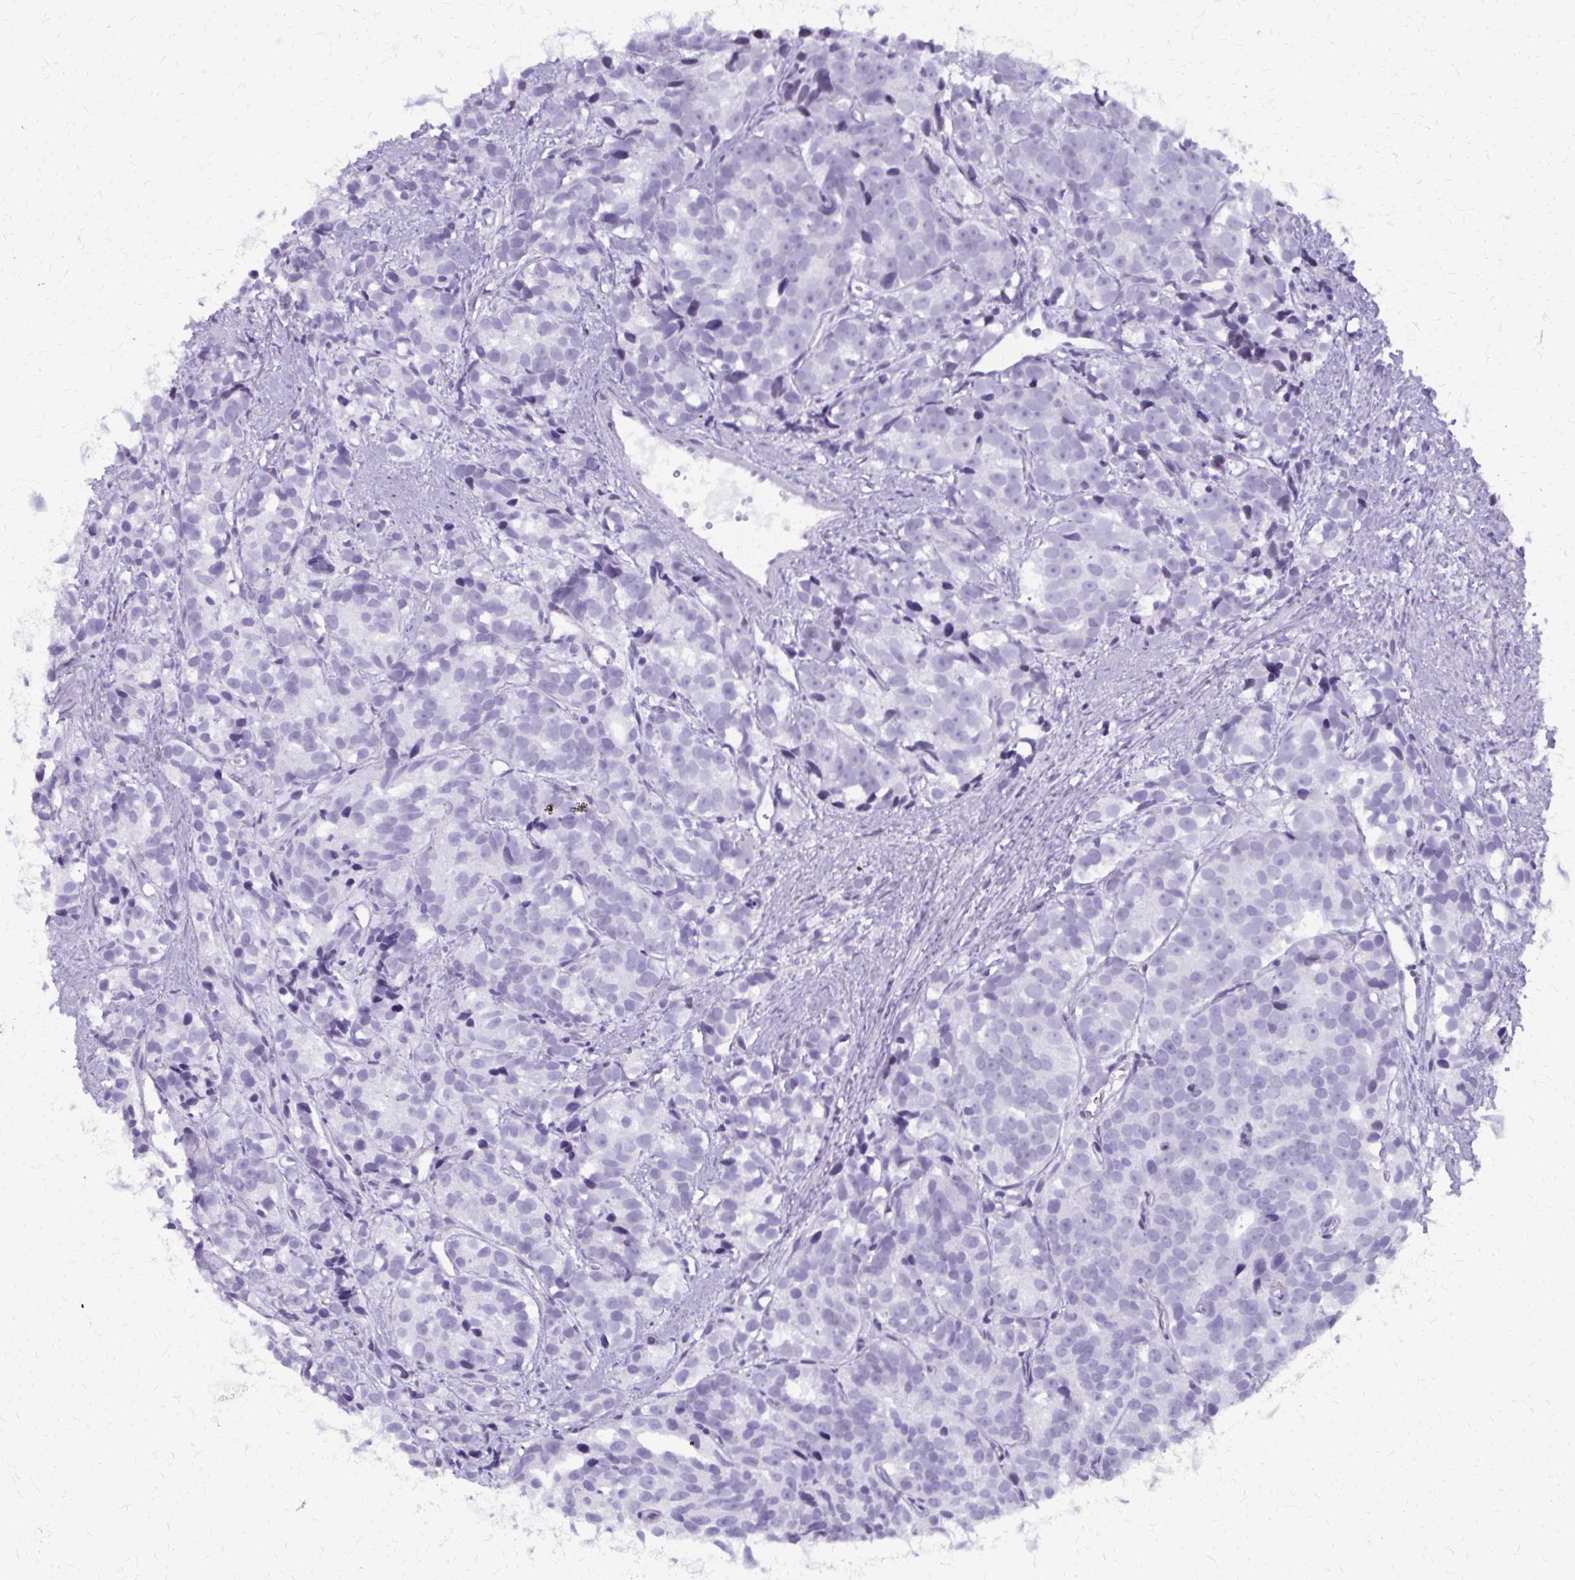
{"staining": {"intensity": "negative", "quantity": "none", "location": "none"}, "tissue": "prostate cancer", "cell_type": "Tumor cells", "image_type": "cancer", "snomed": [{"axis": "morphology", "description": "Adenocarcinoma, High grade"}, {"axis": "topography", "description": "Prostate"}], "caption": "Tumor cells show no significant protein expression in adenocarcinoma (high-grade) (prostate).", "gene": "FAM162B", "patient": {"sex": "male", "age": 77}}